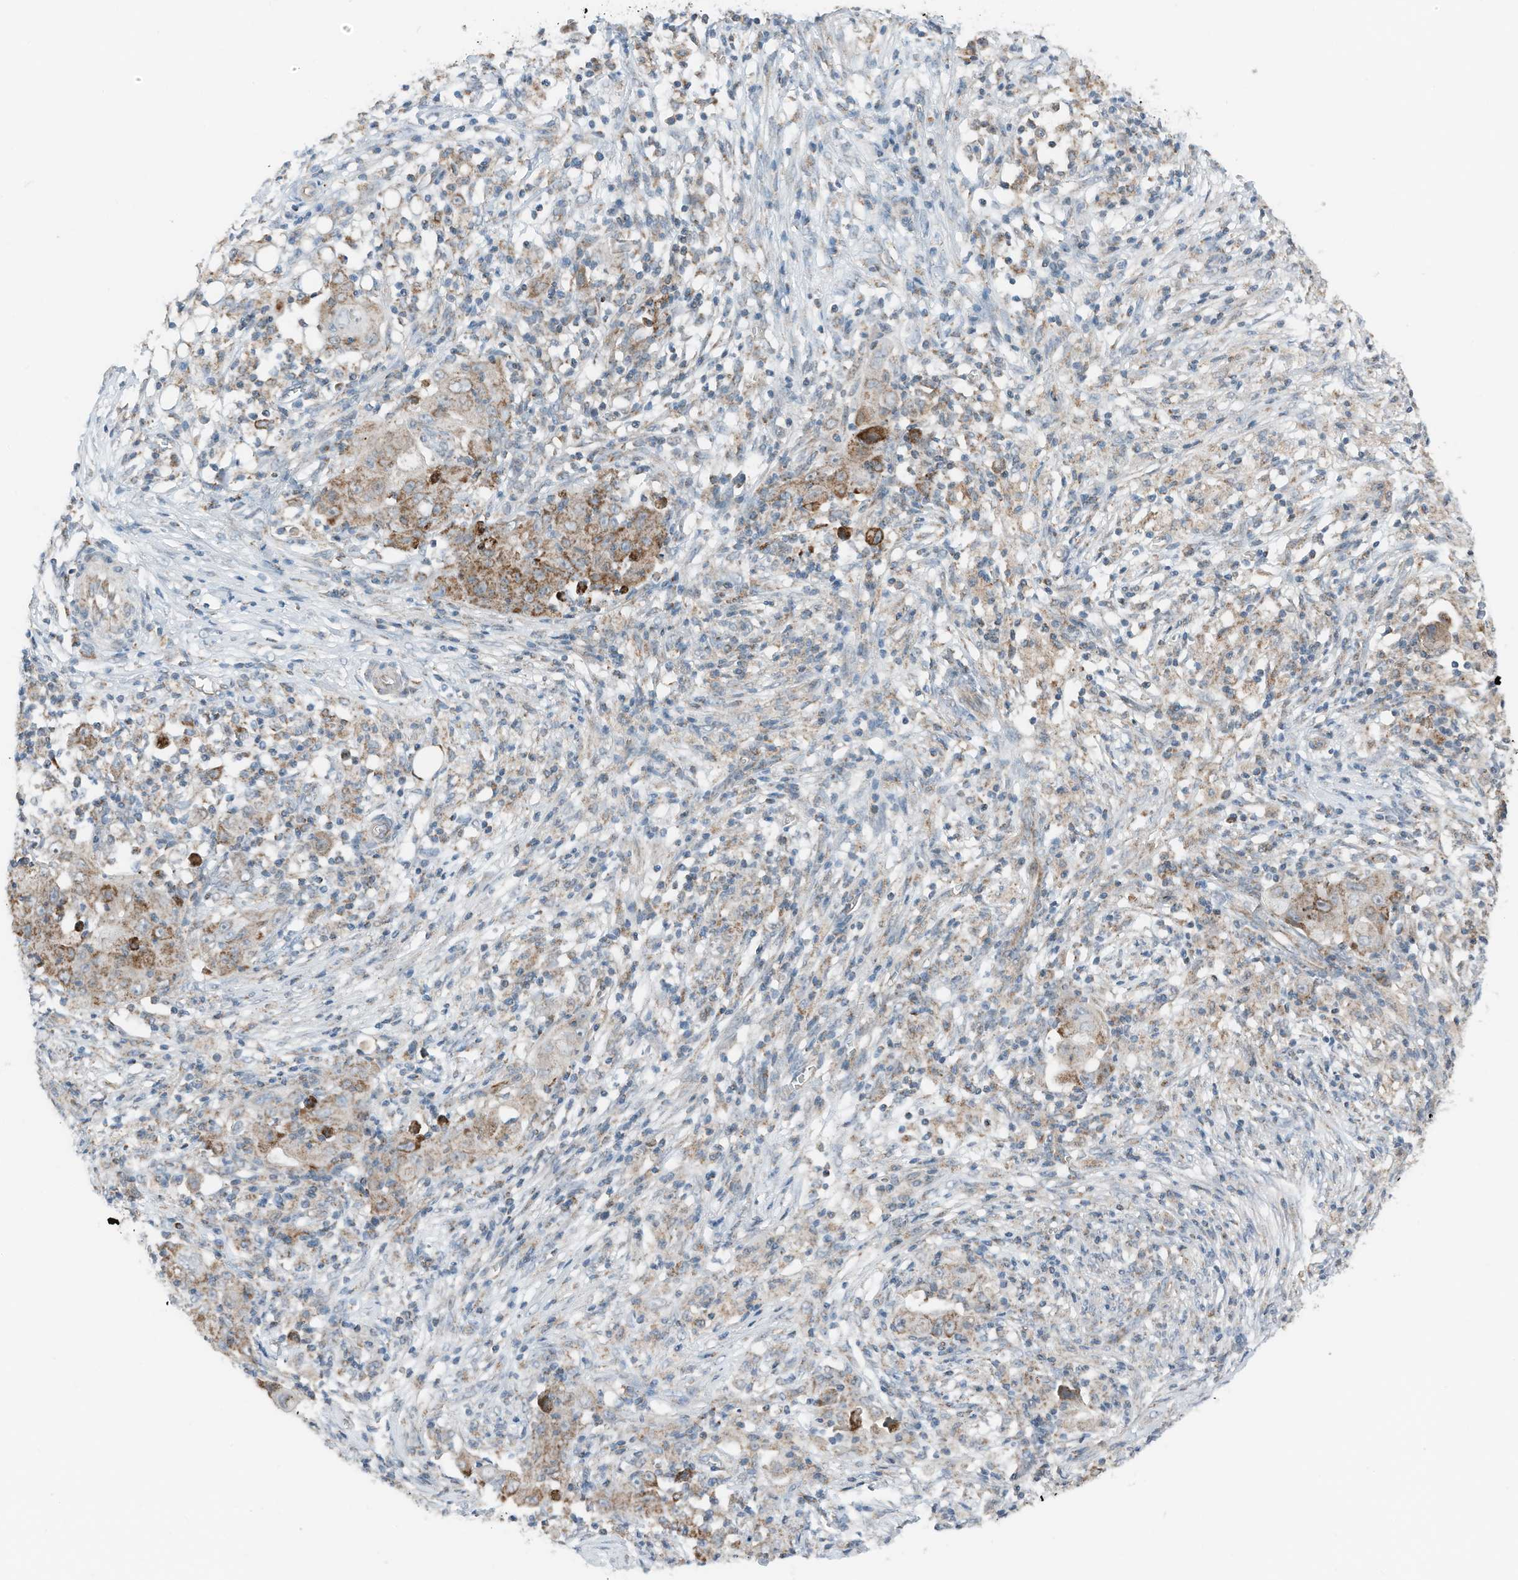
{"staining": {"intensity": "moderate", "quantity": ">75%", "location": "cytoplasmic/membranous"}, "tissue": "ovarian cancer", "cell_type": "Tumor cells", "image_type": "cancer", "snomed": [{"axis": "morphology", "description": "Carcinoma, endometroid"}, {"axis": "topography", "description": "Ovary"}], "caption": "Tumor cells demonstrate medium levels of moderate cytoplasmic/membranous expression in approximately >75% of cells in human ovarian endometroid carcinoma. Using DAB (brown) and hematoxylin (blue) stains, captured at high magnification using brightfield microscopy.", "gene": "RMND1", "patient": {"sex": "female", "age": 42}}